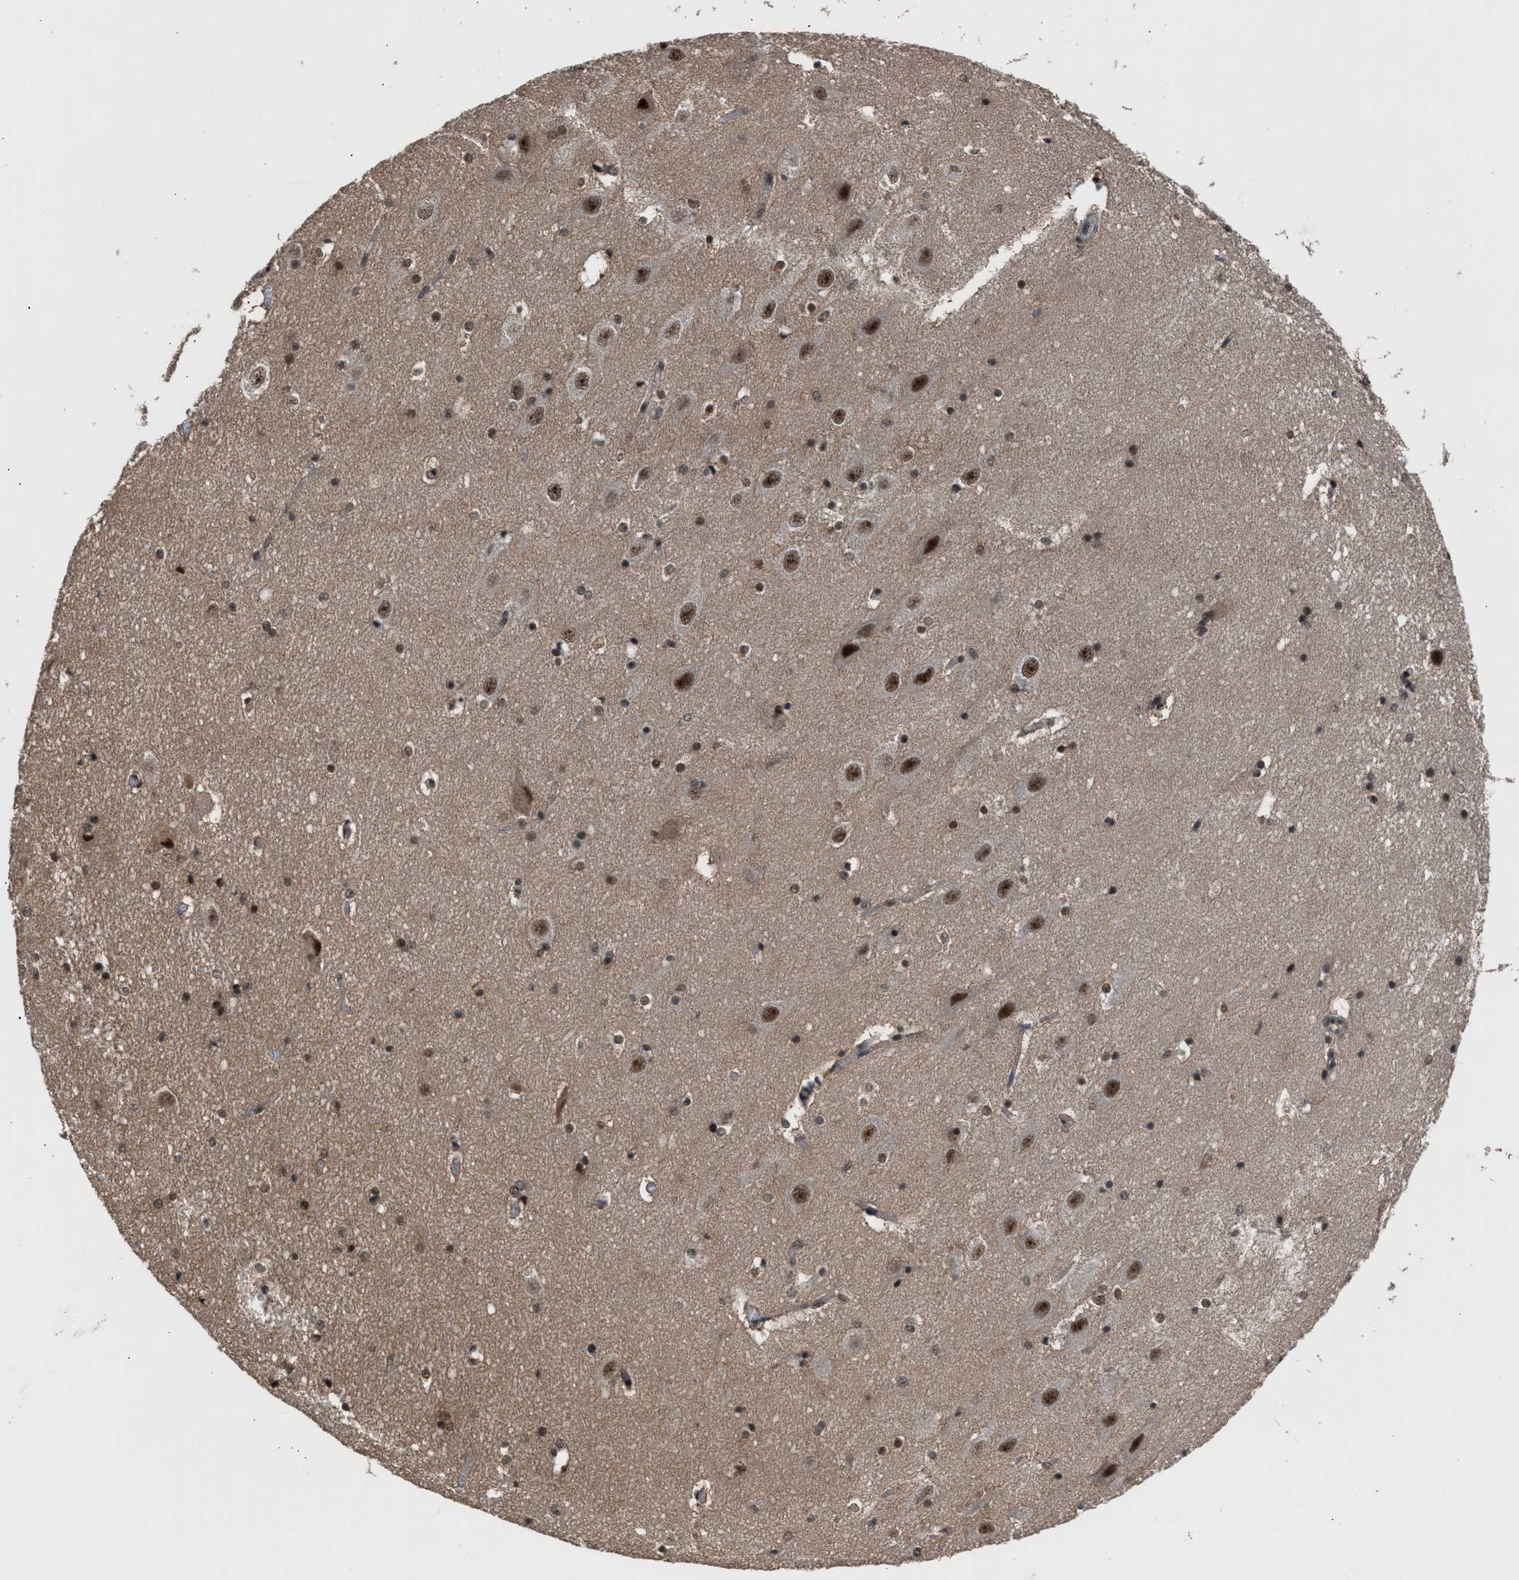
{"staining": {"intensity": "strong", "quantity": "<25%", "location": "nuclear"}, "tissue": "hippocampus", "cell_type": "Glial cells", "image_type": "normal", "snomed": [{"axis": "morphology", "description": "Normal tissue, NOS"}, {"axis": "topography", "description": "Hippocampus"}], "caption": "Approximately <25% of glial cells in unremarkable hippocampus display strong nuclear protein expression as visualized by brown immunohistochemical staining.", "gene": "PRPF4", "patient": {"sex": "female", "age": 19}}